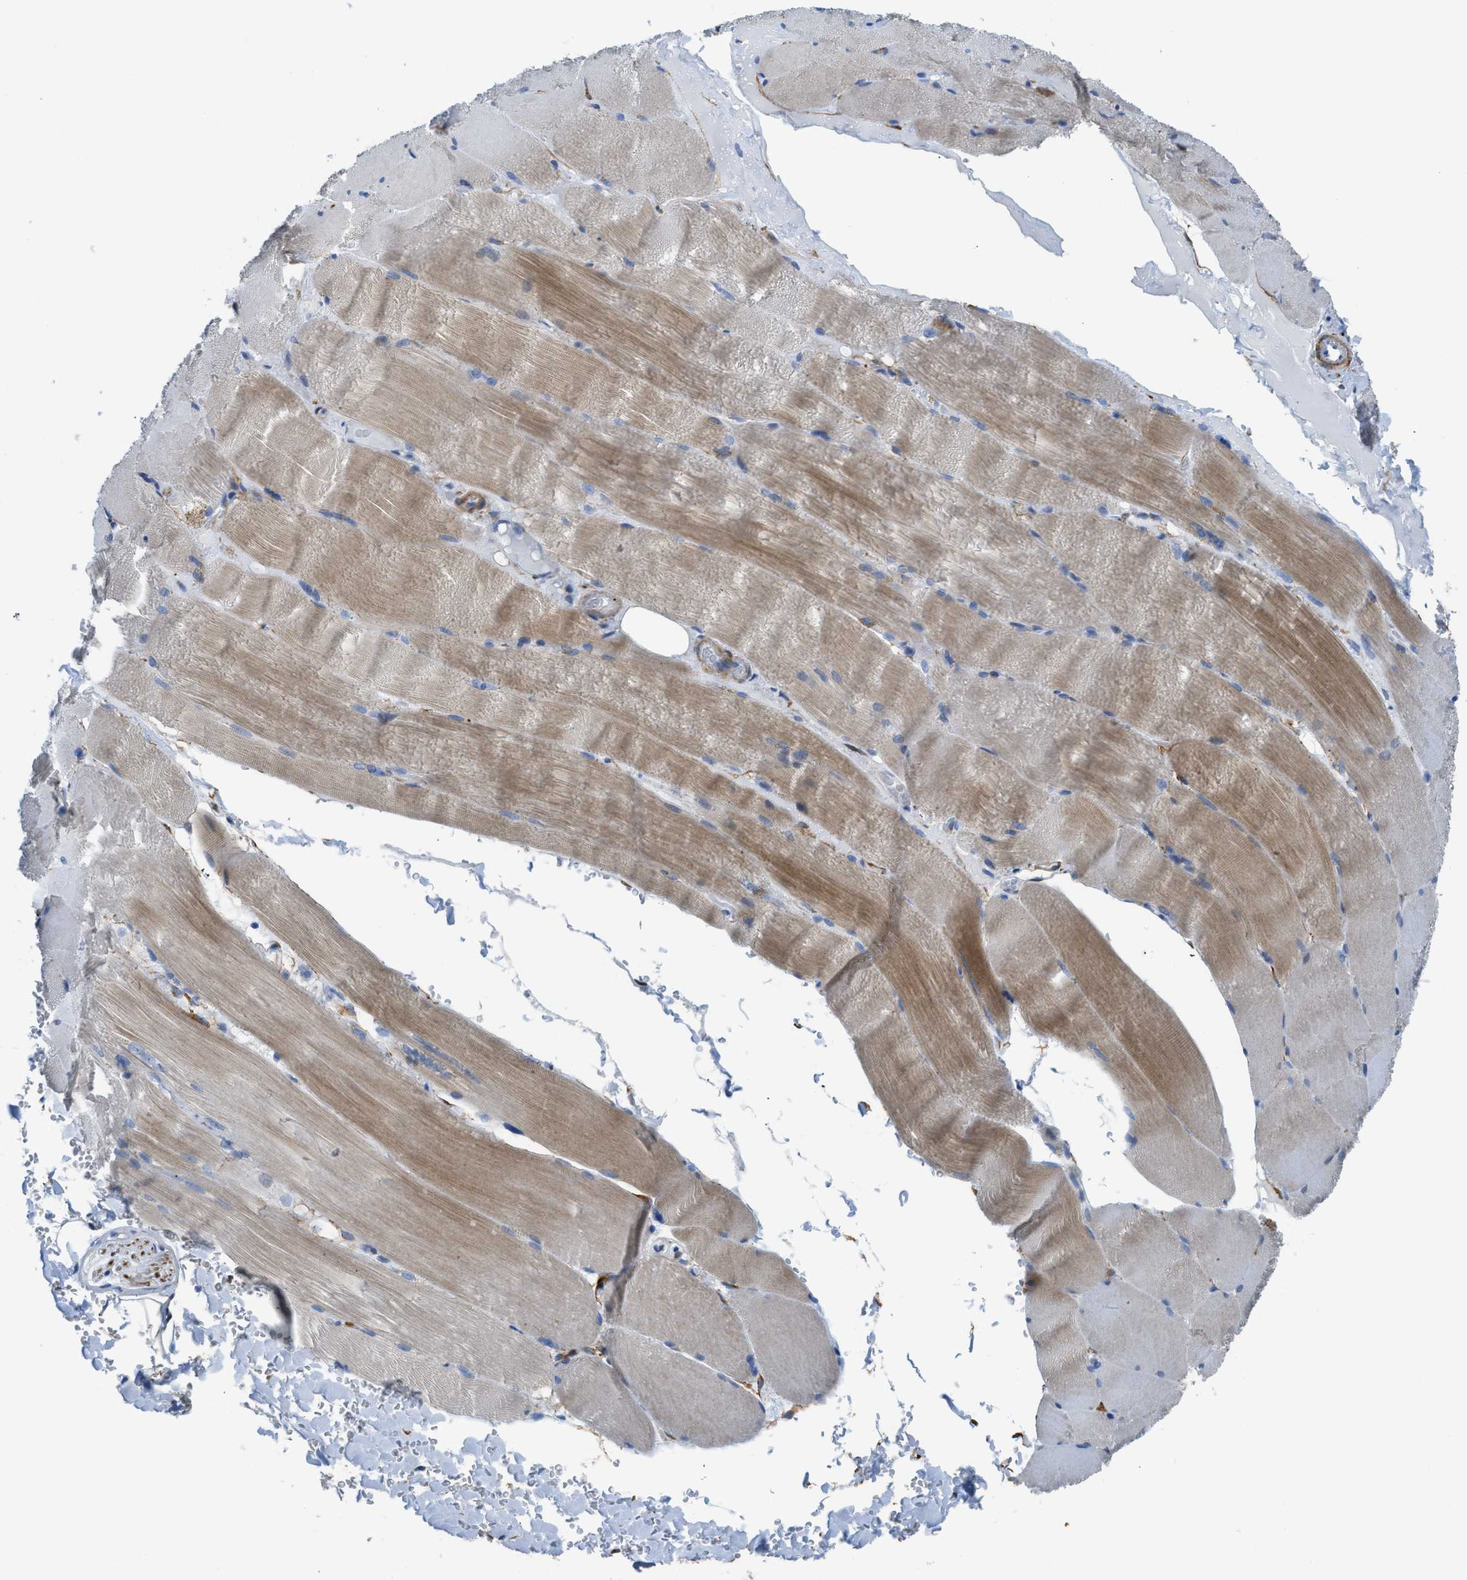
{"staining": {"intensity": "weak", "quantity": "25%-75%", "location": "cytoplasmic/membranous"}, "tissue": "skeletal muscle", "cell_type": "Myocytes", "image_type": "normal", "snomed": [{"axis": "morphology", "description": "Normal tissue, NOS"}, {"axis": "topography", "description": "Skin"}, {"axis": "topography", "description": "Skeletal muscle"}], "caption": "A micrograph showing weak cytoplasmic/membranous staining in approximately 25%-75% of myocytes in unremarkable skeletal muscle, as visualized by brown immunohistochemical staining.", "gene": "ZSWIM5", "patient": {"sex": "male", "age": 83}}